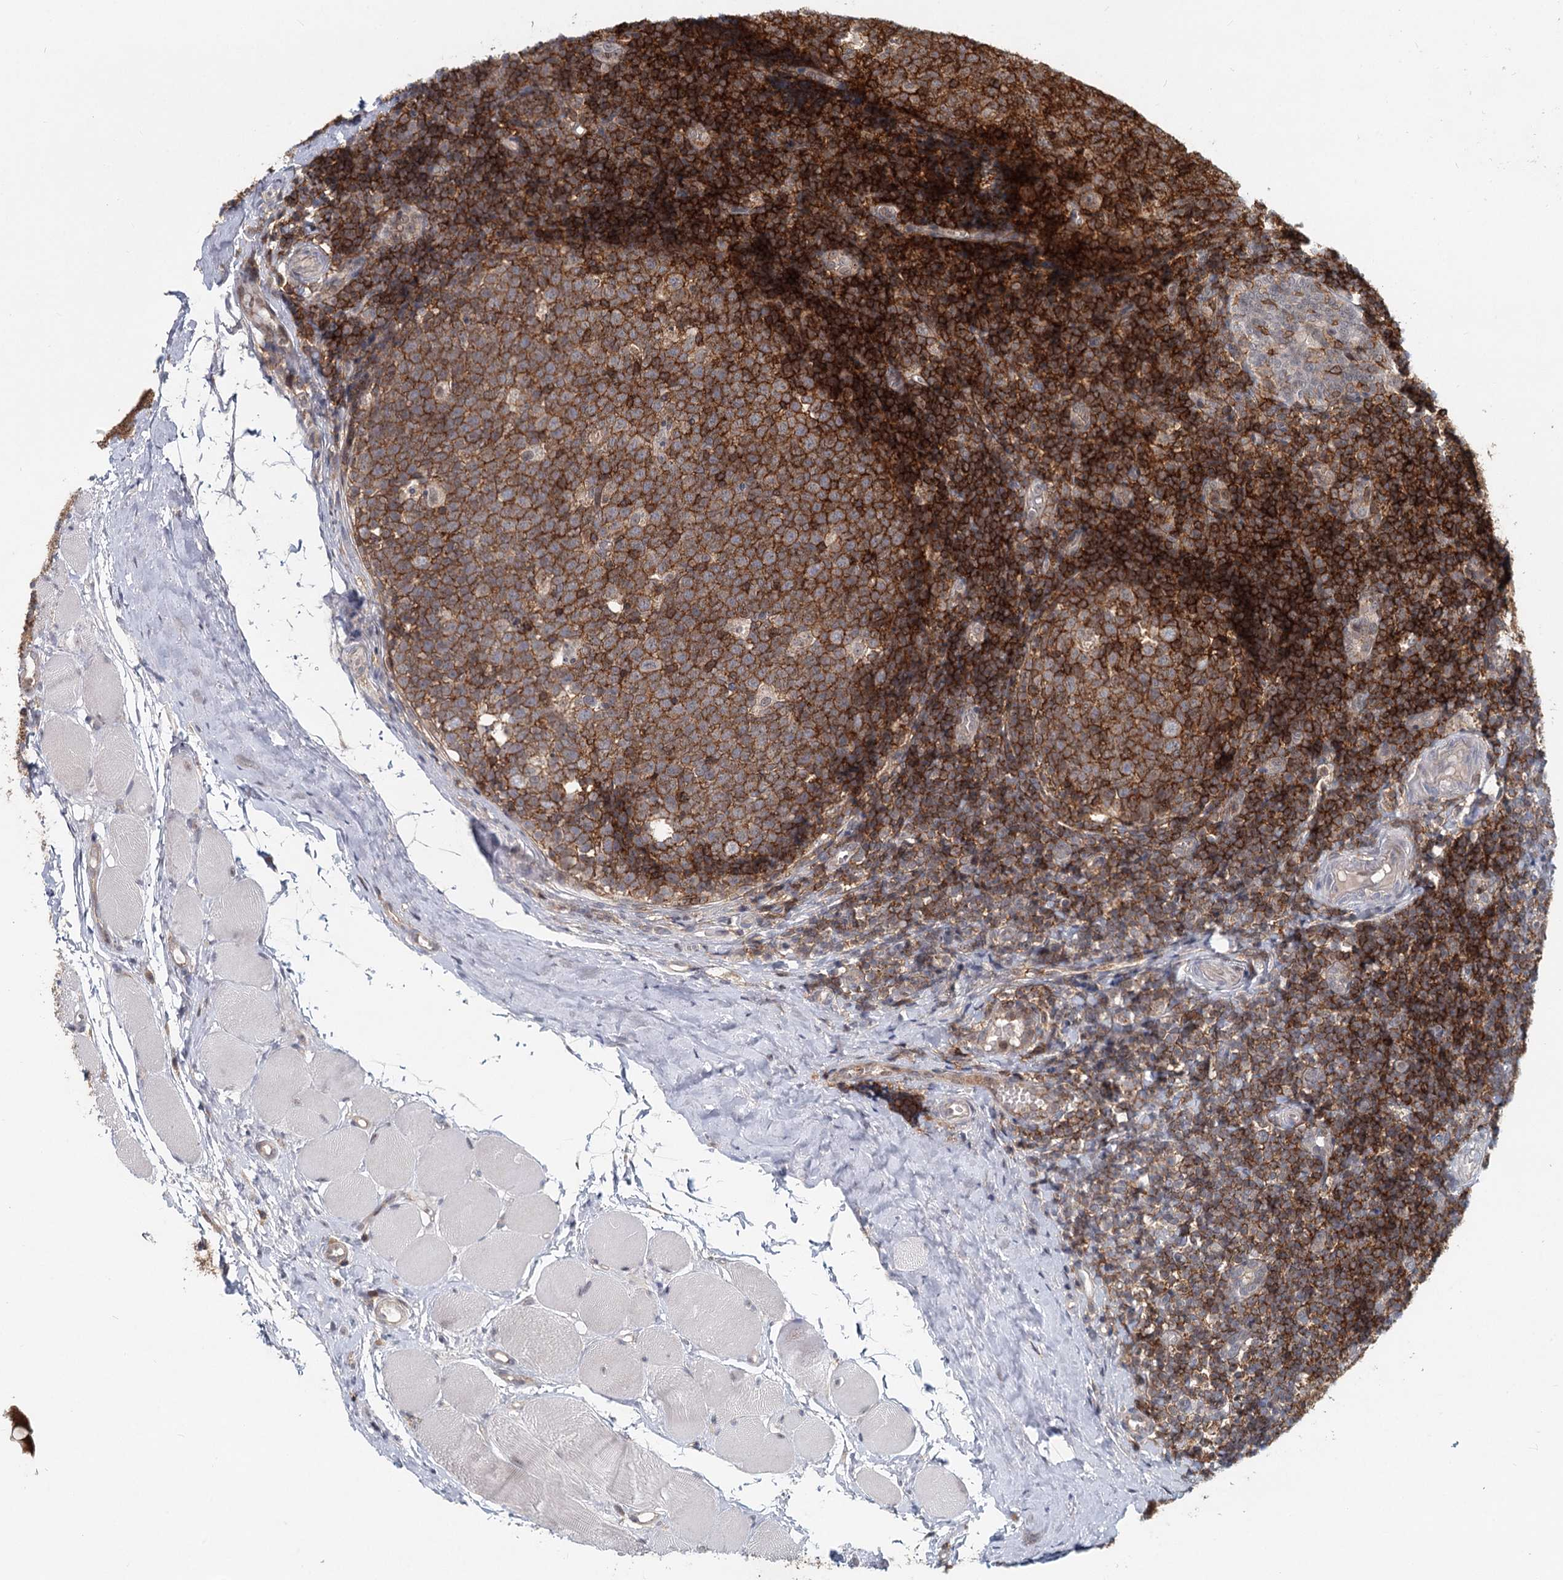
{"staining": {"intensity": "moderate", "quantity": ">75%", "location": "cytoplasmic/membranous"}, "tissue": "tonsil", "cell_type": "Germinal center cells", "image_type": "normal", "snomed": [{"axis": "morphology", "description": "Normal tissue, NOS"}, {"axis": "topography", "description": "Tonsil"}], "caption": "An immunohistochemistry (IHC) image of benign tissue is shown. Protein staining in brown shows moderate cytoplasmic/membranous positivity in tonsil within germinal center cells. The protein is stained brown, and the nuclei are stained in blue (DAB IHC with brightfield microscopy, high magnification).", "gene": "CDC42SE2", "patient": {"sex": "female", "age": 19}}